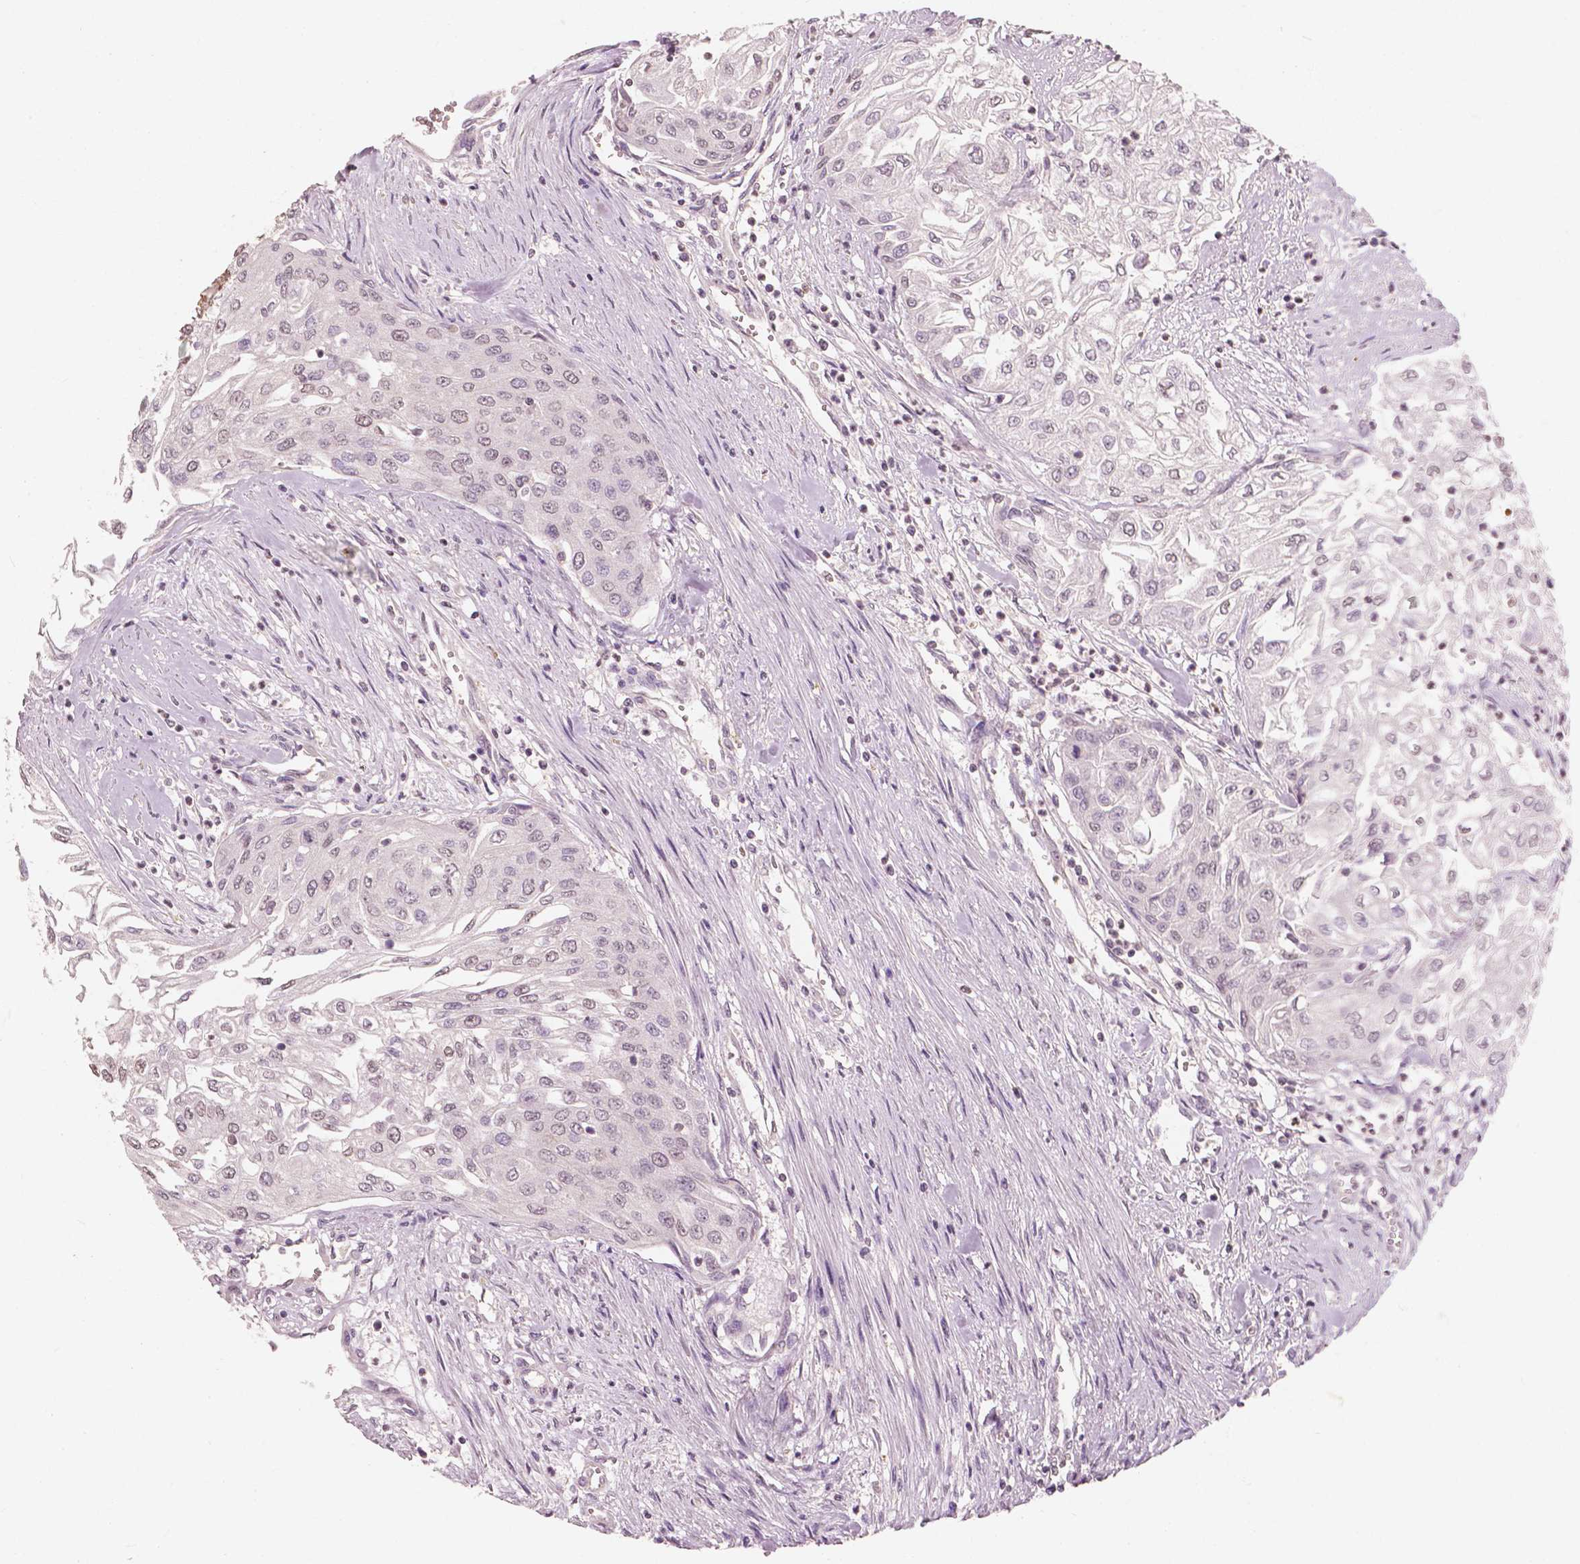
{"staining": {"intensity": "weak", "quantity": "<25%", "location": "nuclear"}, "tissue": "urothelial cancer", "cell_type": "Tumor cells", "image_type": "cancer", "snomed": [{"axis": "morphology", "description": "Urothelial carcinoma, High grade"}, {"axis": "topography", "description": "Urinary bladder"}], "caption": "Immunohistochemistry (IHC) histopathology image of human high-grade urothelial carcinoma stained for a protein (brown), which demonstrates no positivity in tumor cells.", "gene": "SAT2", "patient": {"sex": "male", "age": 62}}